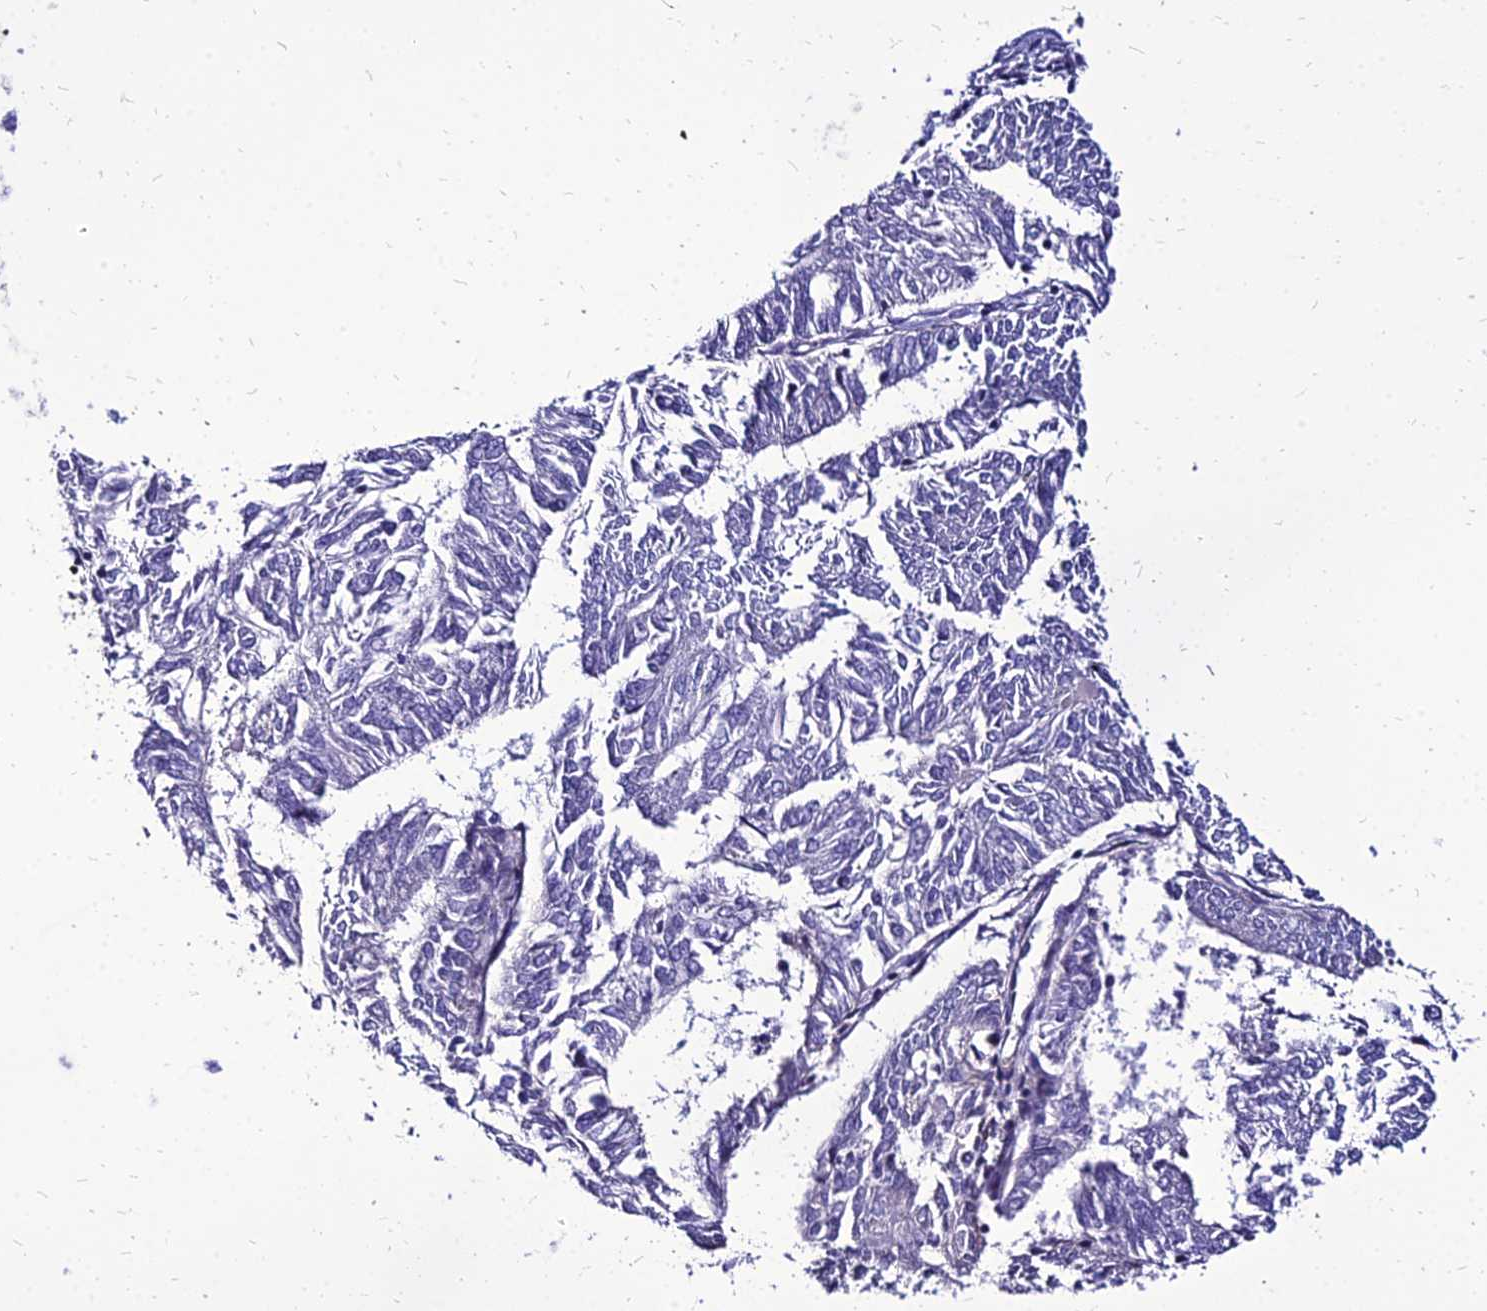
{"staining": {"intensity": "negative", "quantity": "none", "location": "none"}, "tissue": "endometrial cancer", "cell_type": "Tumor cells", "image_type": "cancer", "snomed": [{"axis": "morphology", "description": "Adenocarcinoma, NOS"}, {"axis": "topography", "description": "Endometrium"}], "caption": "A micrograph of adenocarcinoma (endometrial) stained for a protein reveals no brown staining in tumor cells.", "gene": "YEATS2", "patient": {"sex": "female", "age": 58}}